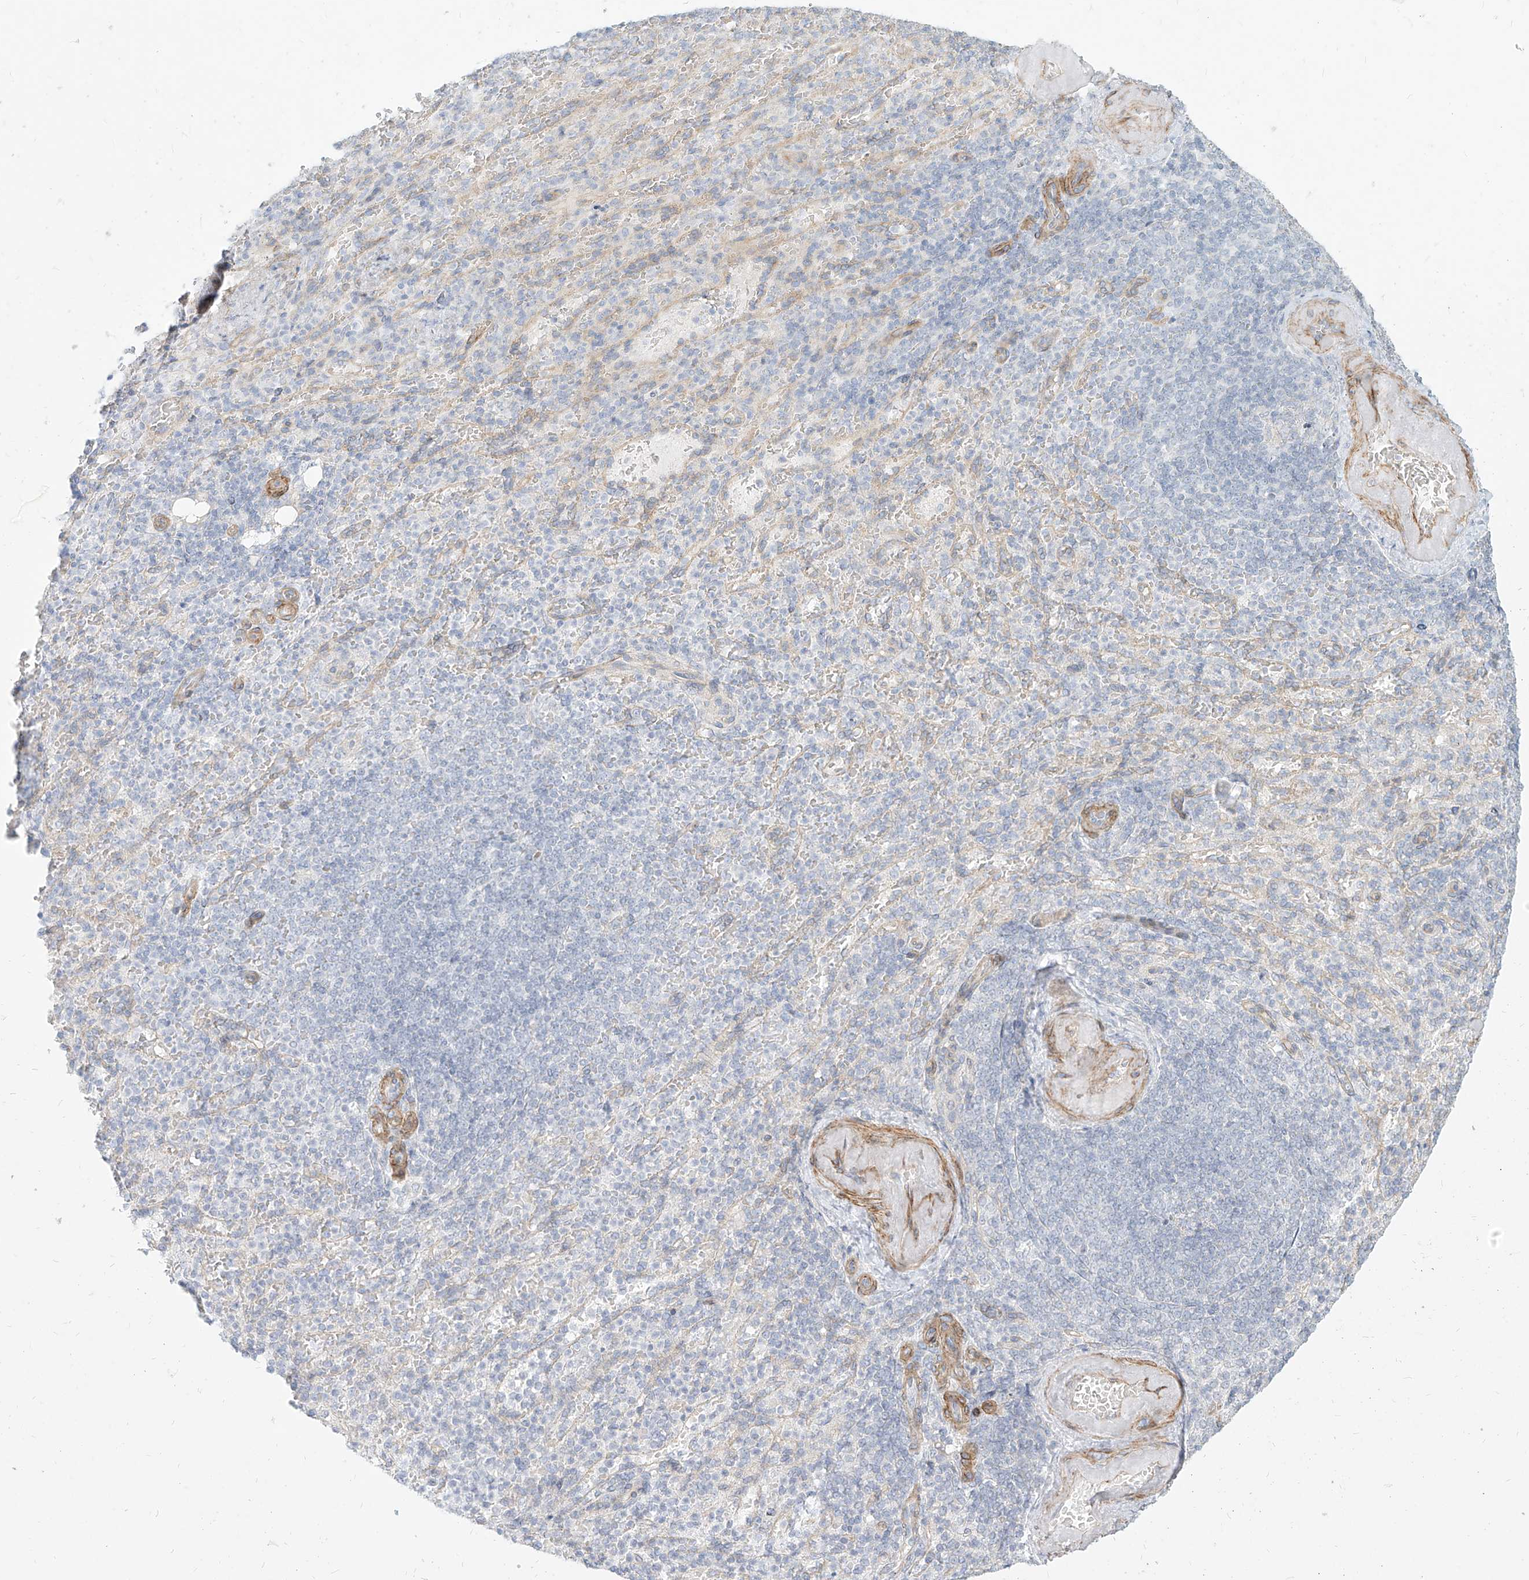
{"staining": {"intensity": "negative", "quantity": "none", "location": "none"}, "tissue": "spleen", "cell_type": "Cells in red pulp", "image_type": "normal", "snomed": [{"axis": "morphology", "description": "Normal tissue, NOS"}, {"axis": "topography", "description": "Spleen"}], "caption": "The IHC photomicrograph has no significant positivity in cells in red pulp of spleen. (Stains: DAB (3,3'-diaminobenzidine) immunohistochemistry with hematoxylin counter stain, Microscopy: brightfield microscopy at high magnification).", "gene": "ITPKB", "patient": {"sex": "female", "age": 74}}